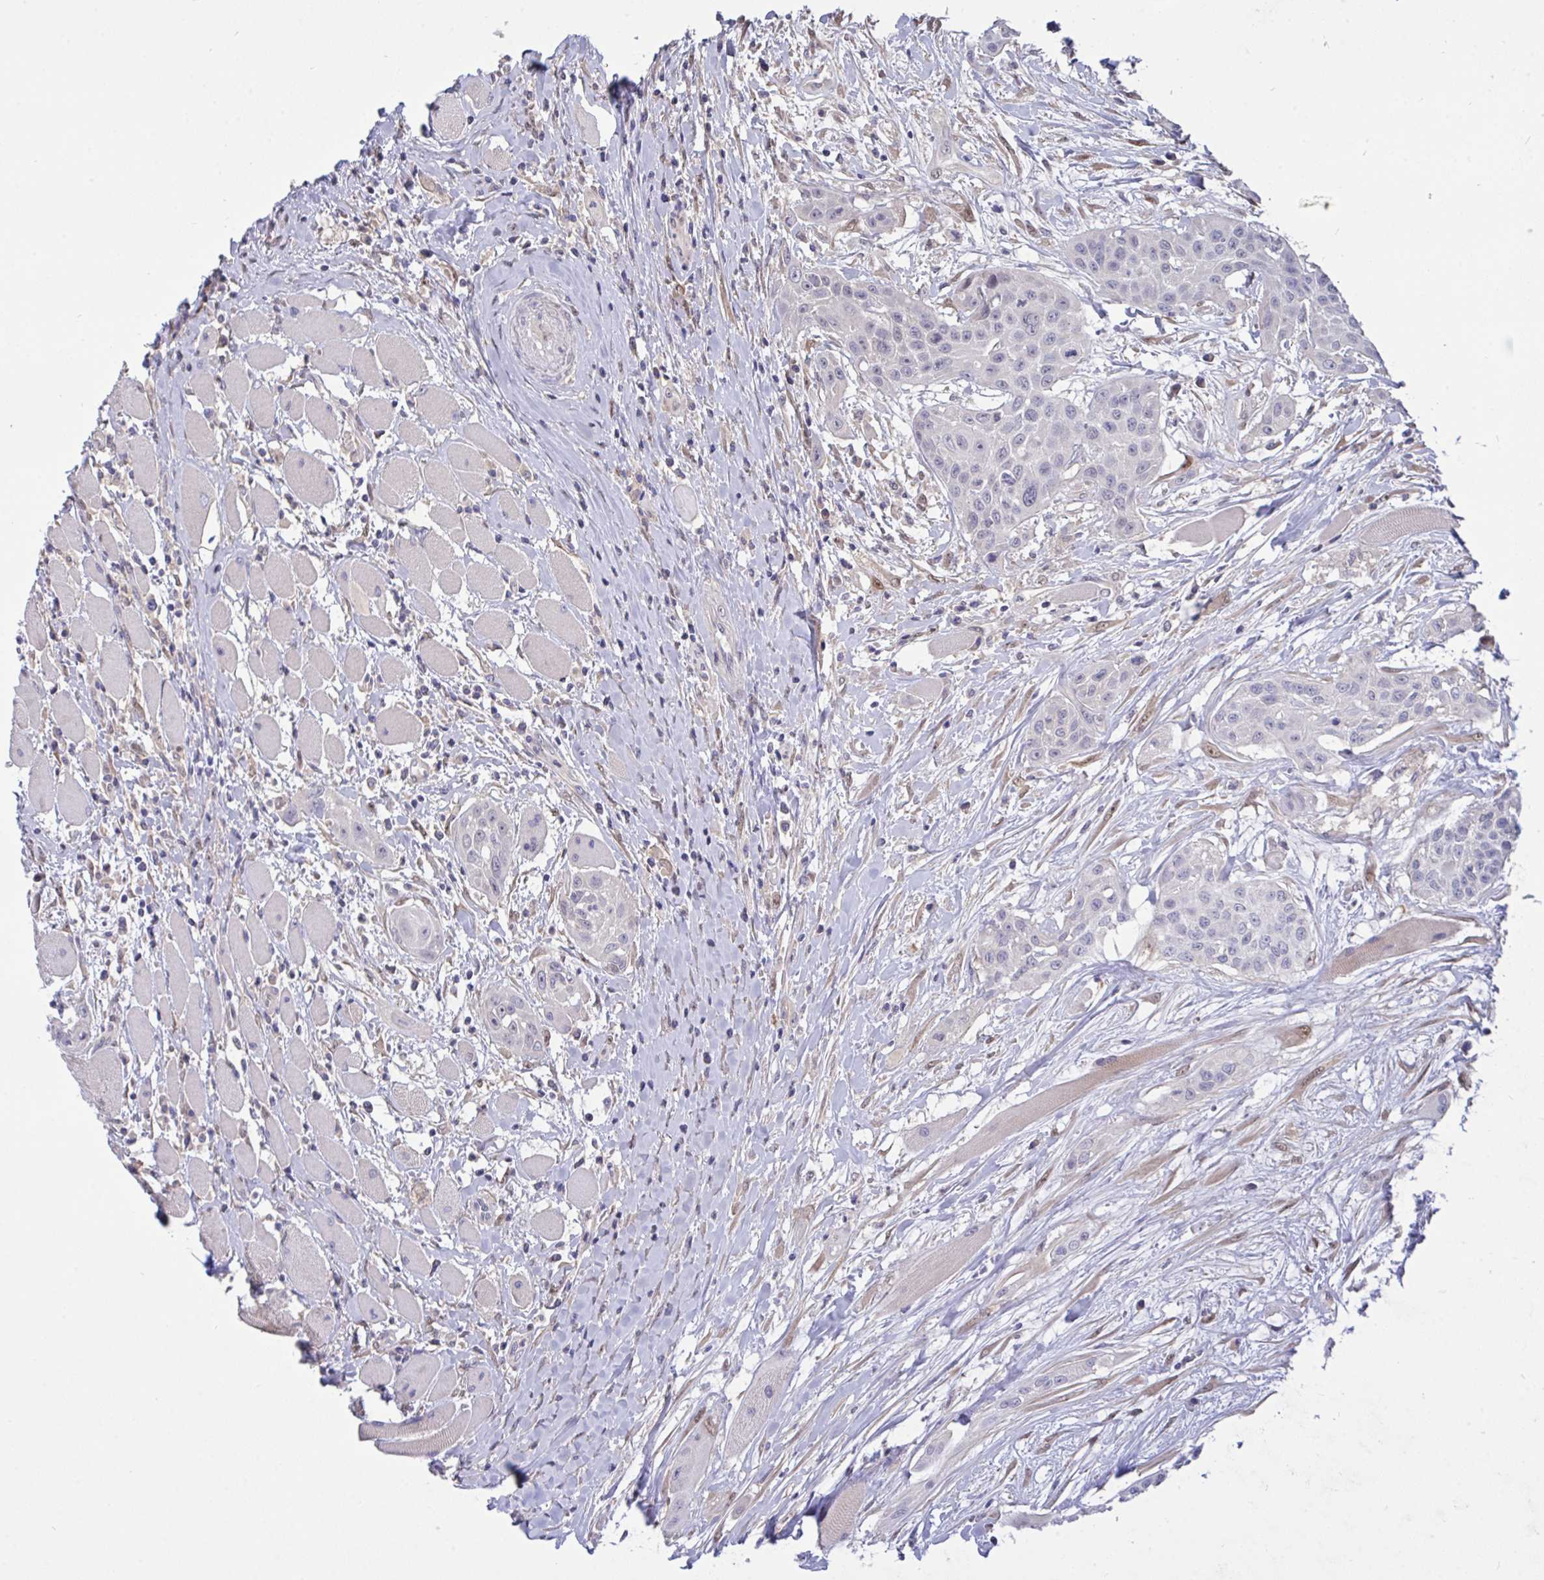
{"staining": {"intensity": "negative", "quantity": "none", "location": "none"}, "tissue": "head and neck cancer", "cell_type": "Tumor cells", "image_type": "cancer", "snomed": [{"axis": "morphology", "description": "Squamous cell carcinoma, NOS"}, {"axis": "topography", "description": "Head-Neck"}], "caption": "This is a image of immunohistochemistry (IHC) staining of squamous cell carcinoma (head and neck), which shows no staining in tumor cells. (Stains: DAB immunohistochemistry with hematoxylin counter stain, Microscopy: brightfield microscopy at high magnification).", "gene": "L3HYPDH", "patient": {"sex": "female", "age": 73}}